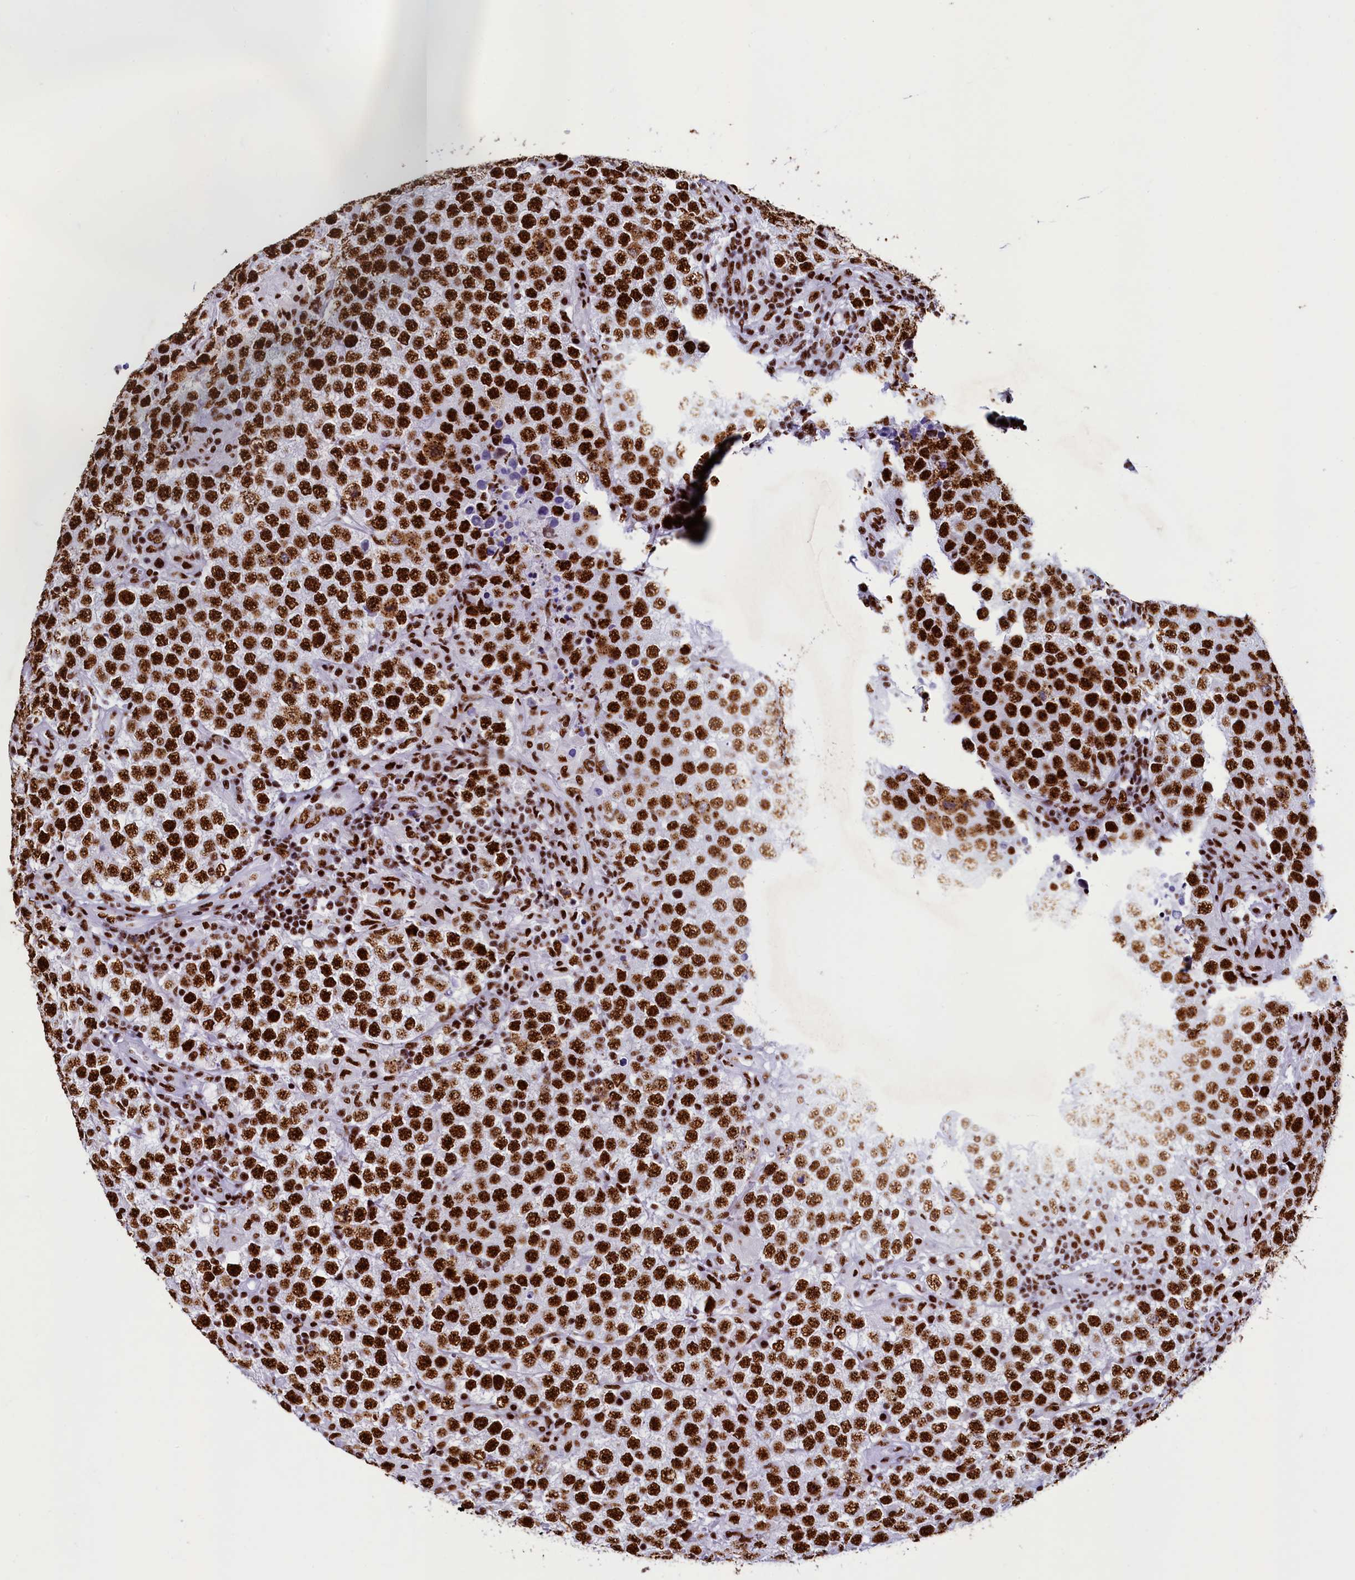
{"staining": {"intensity": "strong", "quantity": ">75%", "location": "nuclear"}, "tissue": "testis cancer", "cell_type": "Tumor cells", "image_type": "cancer", "snomed": [{"axis": "morphology", "description": "Normal tissue, NOS"}, {"axis": "morphology", "description": "Urothelial carcinoma, High grade"}, {"axis": "morphology", "description": "Seminoma, NOS"}, {"axis": "morphology", "description": "Carcinoma, Embryonal, NOS"}, {"axis": "topography", "description": "Urinary bladder"}, {"axis": "topography", "description": "Testis"}], "caption": "Immunohistochemistry staining of testis cancer (embryonal carcinoma), which displays high levels of strong nuclear expression in about >75% of tumor cells indicating strong nuclear protein positivity. The staining was performed using DAB (3,3'-diaminobenzidine) (brown) for protein detection and nuclei were counterstained in hematoxylin (blue).", "gene": "SRRM2", "patient": {"sex": "male", "age": 41}}